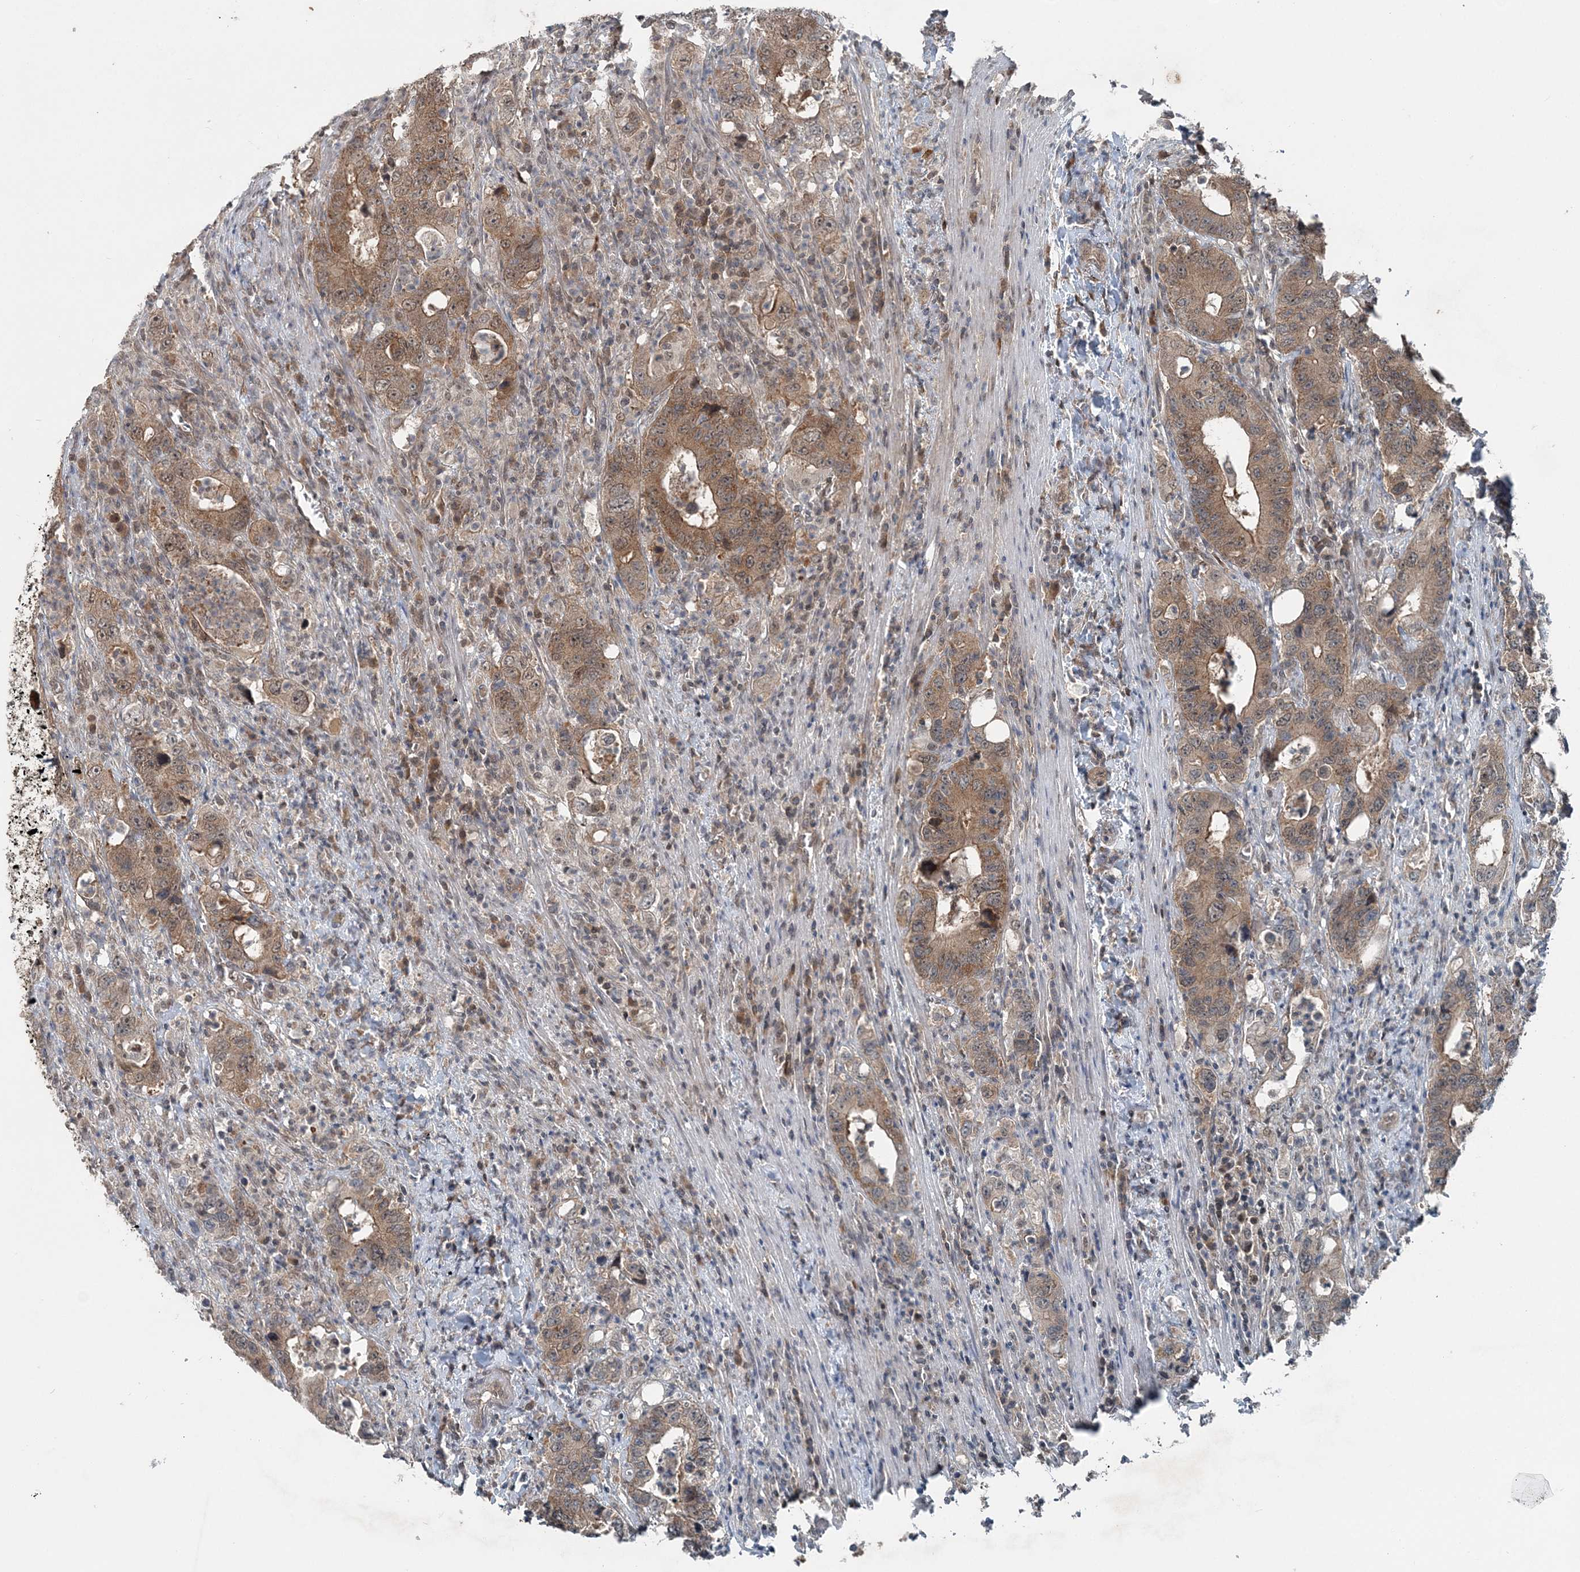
{"staining": {"intensity": "moderate", "quantity": ">75%", "location": "cytoplasmic/membranous"}, "tissue": "colorectal cancer", "cell_type": "Tumor cells", "image_type": "cancer", "snomed": [{"axis": "morphology", "description": "Adenocarcinoma, NOS"}, {"axis": "topography", "description": "Colon"}], "caption": "Adenocarcinoma (colorectal) stained with IHC displays moderate cytoplasmic/membranous staining in about >75% of tumor cells.", "gene": "FBXL17", "patient": {"sex": "female", "age": 75}}